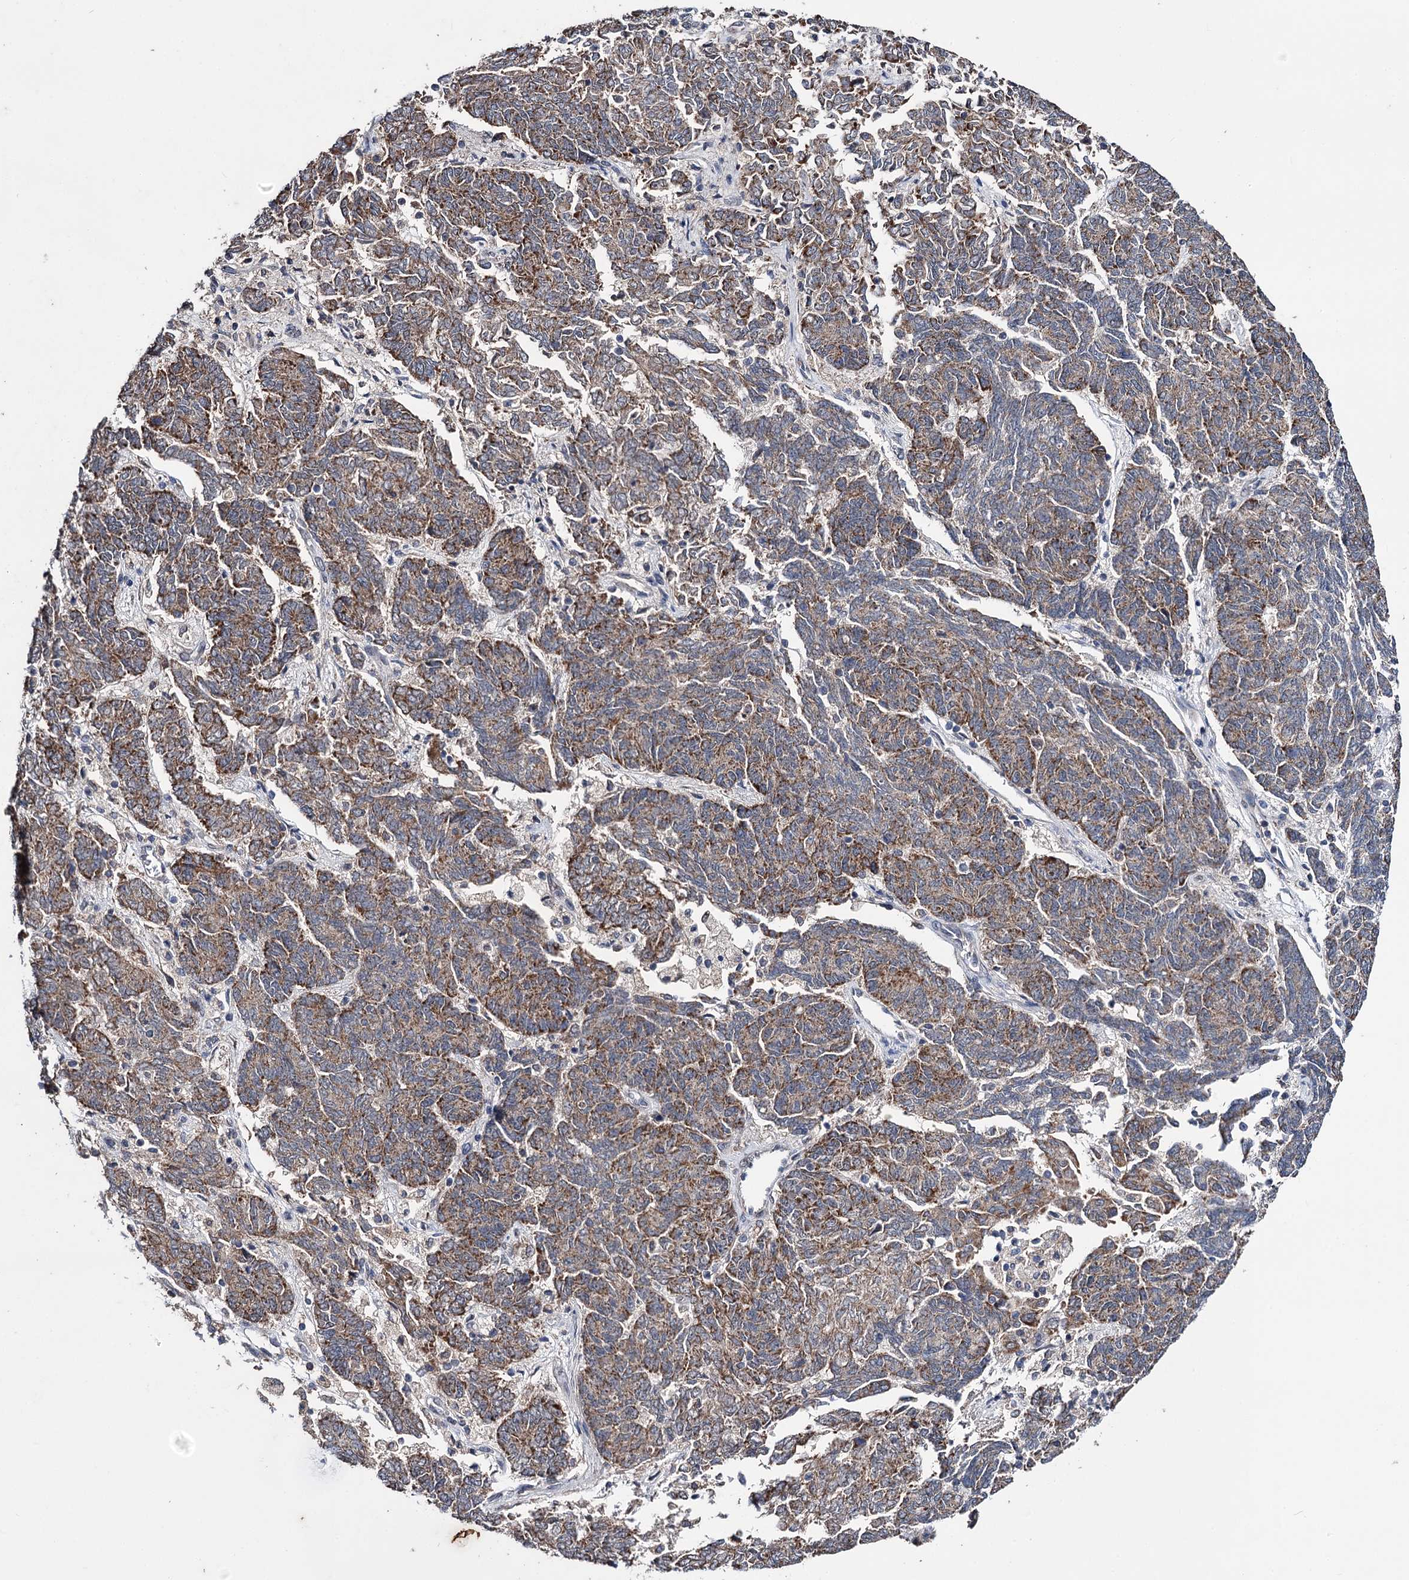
{"staining": {"intensity": "moderate", "quantity": ">75%", "location": "cytoplasmic/membranous"}, "tissue": "endometrial cancer", "cell_type": "Tumor cells", "image_type": "cancer", "snomed": [{"axis": "morphology", "description": "Adenocarcinoma, NOS"}, {"axis": "topography", "description": "Endometrium"}], "caption": "A micrograph of adenocarcinoma (endometrial) stained for a protein exhibits moderate cytoplasmic/membranous brown staining in tumor cells.", "gene": "CLPB", "patient": {"sex": "female", "age": 80}}